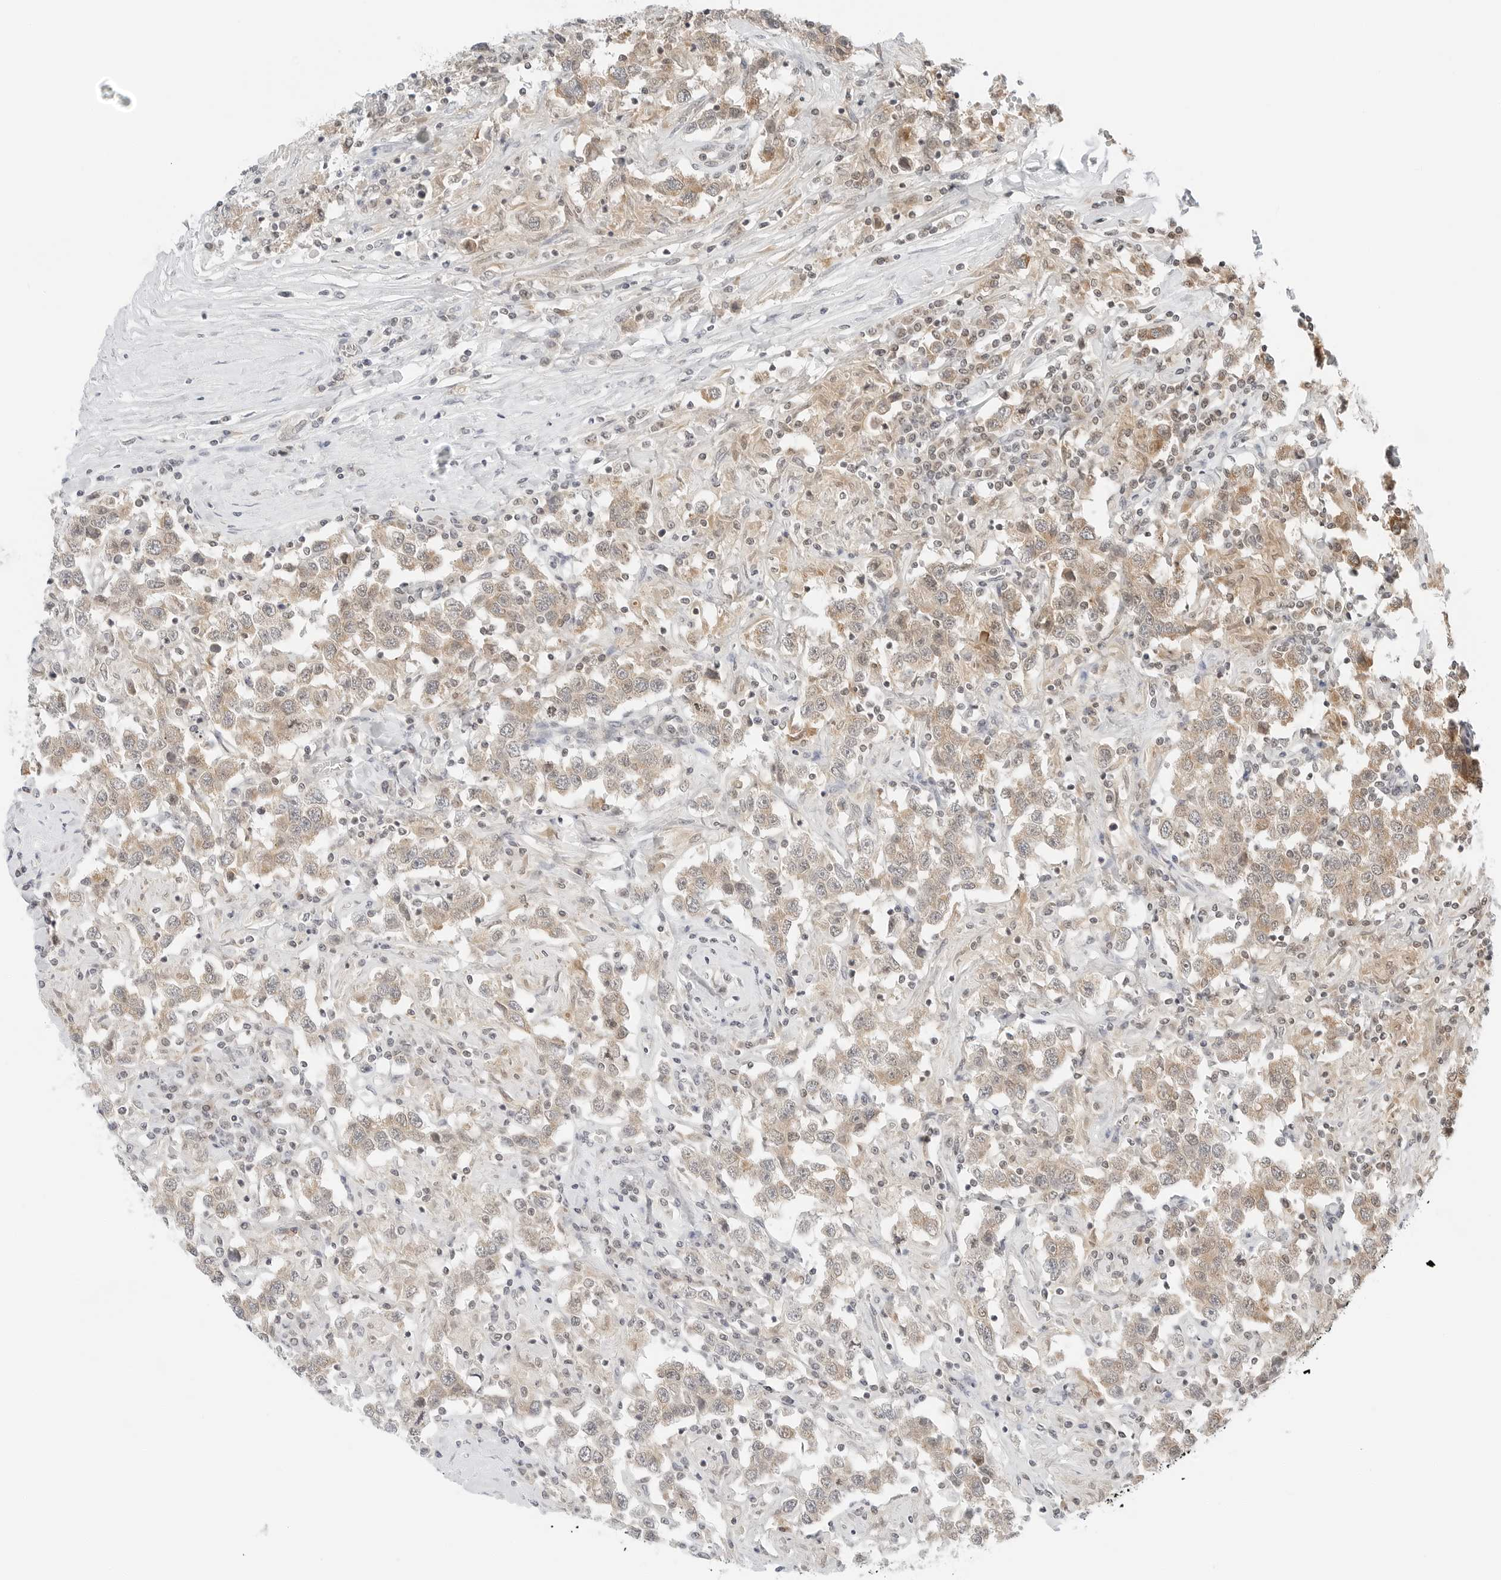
{"staining": {"intensity": "weak", "quantity": ">75%", "location": "cytoplasmic/membranous"}, "tissue": "testis cancer", "cell_type": "Tumor cells", "image_type": "cancer", "snomed": [{"axis": "morphology", "description": "Seminoma, NOS"}, {"axis": "topography", "description": "Testis"}], "caption": "Brown immunohistochemical staining in seminoma (testis) shows weak cytoplasmic/membranous expression in about >75% of tumor cells.", "gene": "IQCC", "patient": {"sex": "male", "age": 41}}